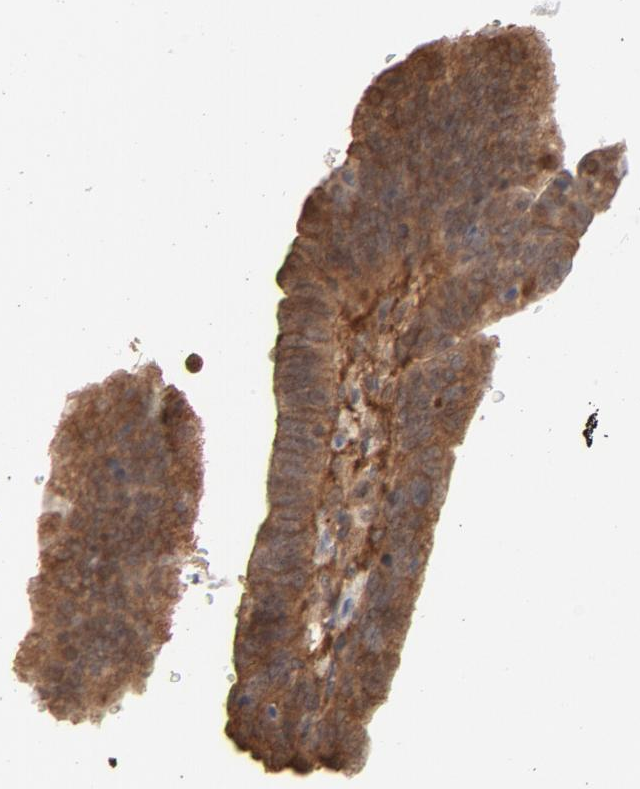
{"staining": {"intensity": "moderate", "quantity": ">75%", "location": "cytoplasmic/membranous"}, "tissue": "stomach cancer", "cell_type": "Tumor cells", "image_type": "cancer", "snomed": [{"axis": "morphology", "description": "Adenocarcinoma, NOS"}, {"axis": "topography", "description": "Stomach, upper"}], "caption": "Immunohistochemistry (IHC) (DAB) staining of stomach adenocarcinoma demonstrates moderate cytoplasmic/membranous protein expression in approximately >75% of tumor cells.", "gene": "PPP2CA", "patient": {"sex": "female", "age": 50}}